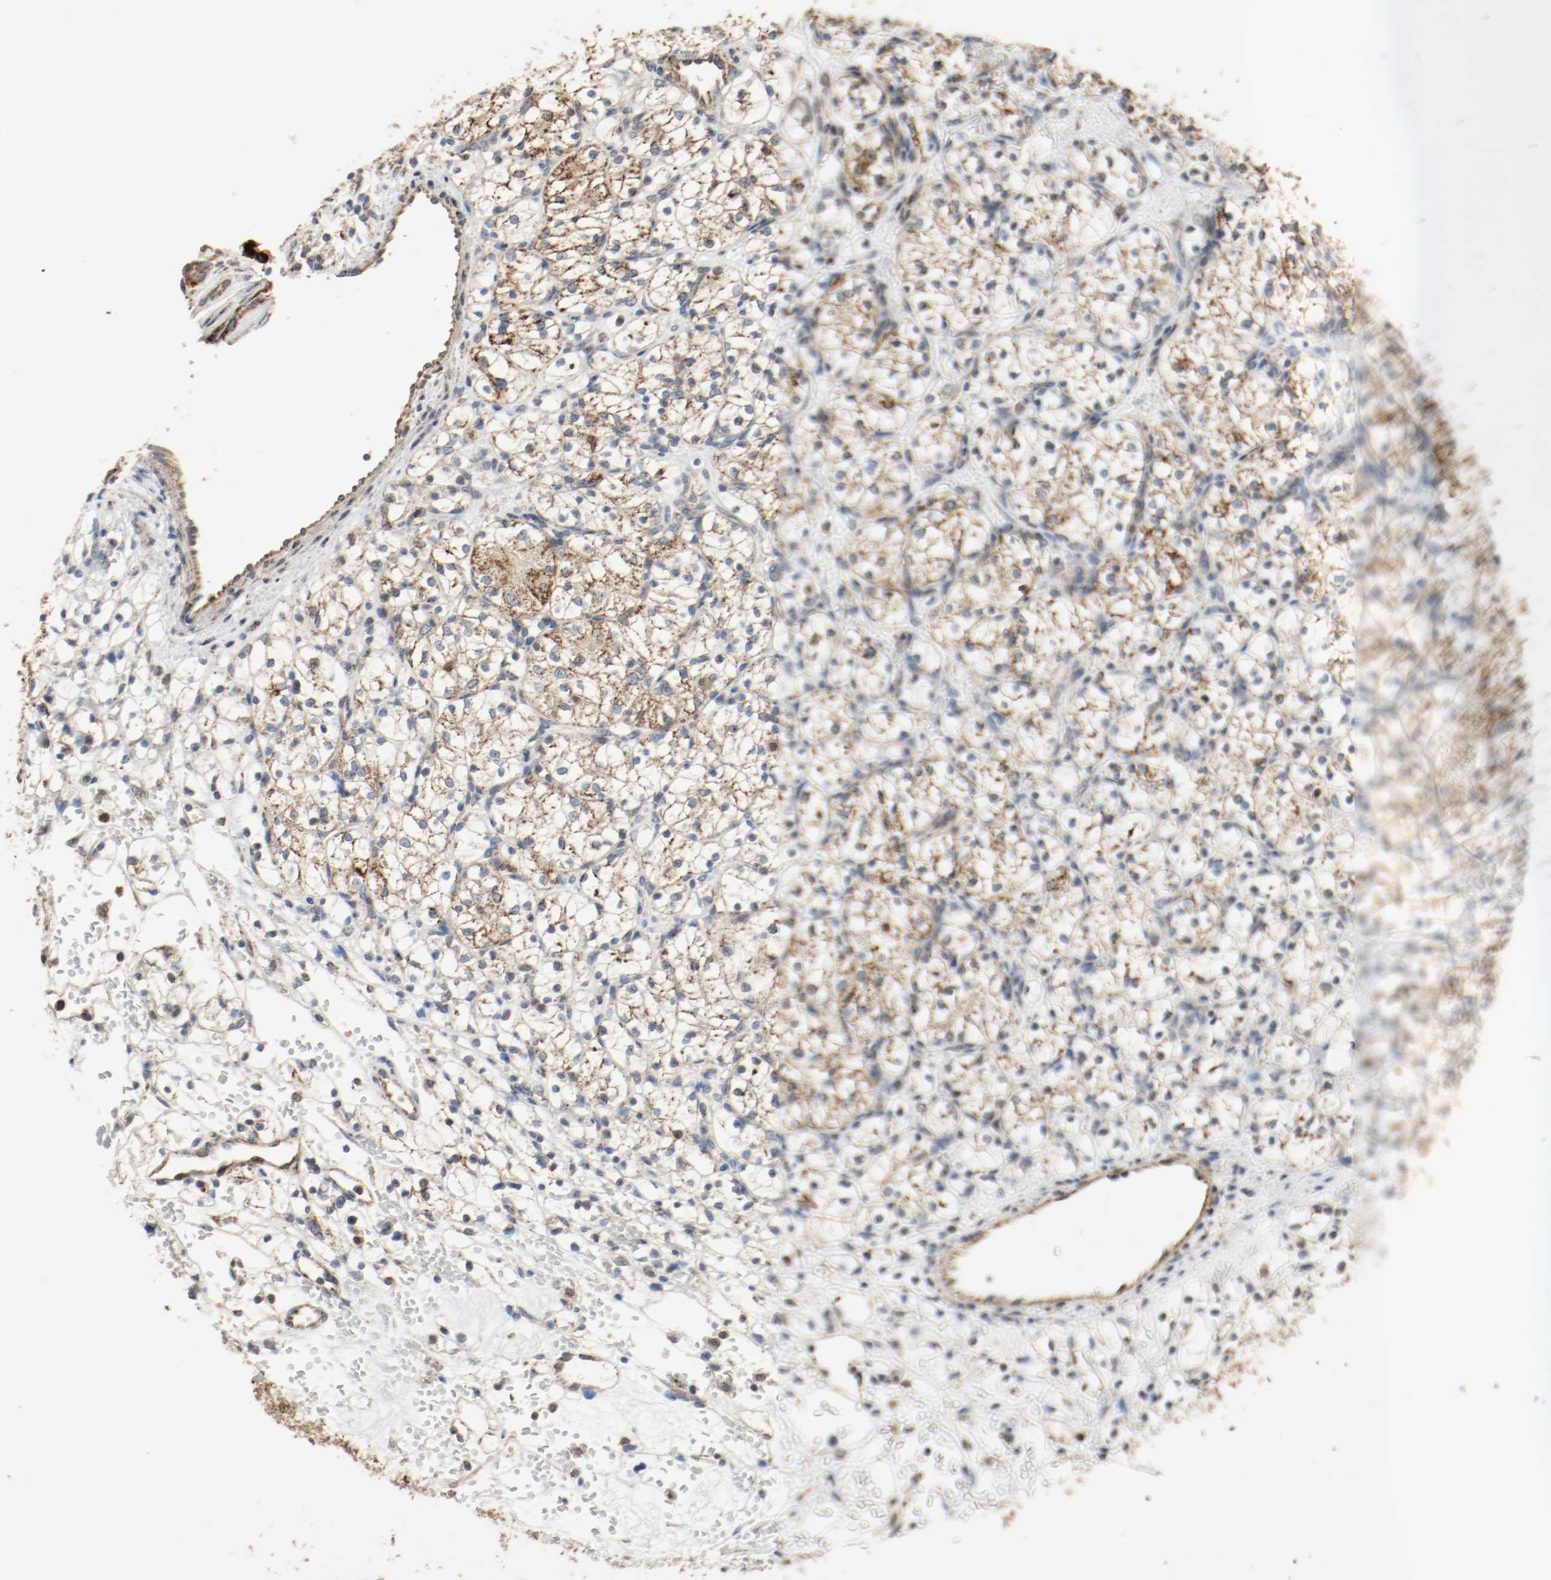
{"staining": {"intensity": "strong", "quantity": "25%-75%", "location": "cytoplasmic/membranous"}, "tissue": "renal cancer", "cell_type": "Tumor cells", "image_type": "cancer", "snomed": [{"axis": "morphology", "description": "Adenocarcinoma, NOS"}, {"axis": "topography", "description": "Kidney"}], "caption": "A brown stain labels strong cytoplasmic/membranous expression of a protein in human adenocarcinoma (renal) tumor cells.", "gene": "ALDH4A1", "patient": {"sex": "female", "age": 60}}